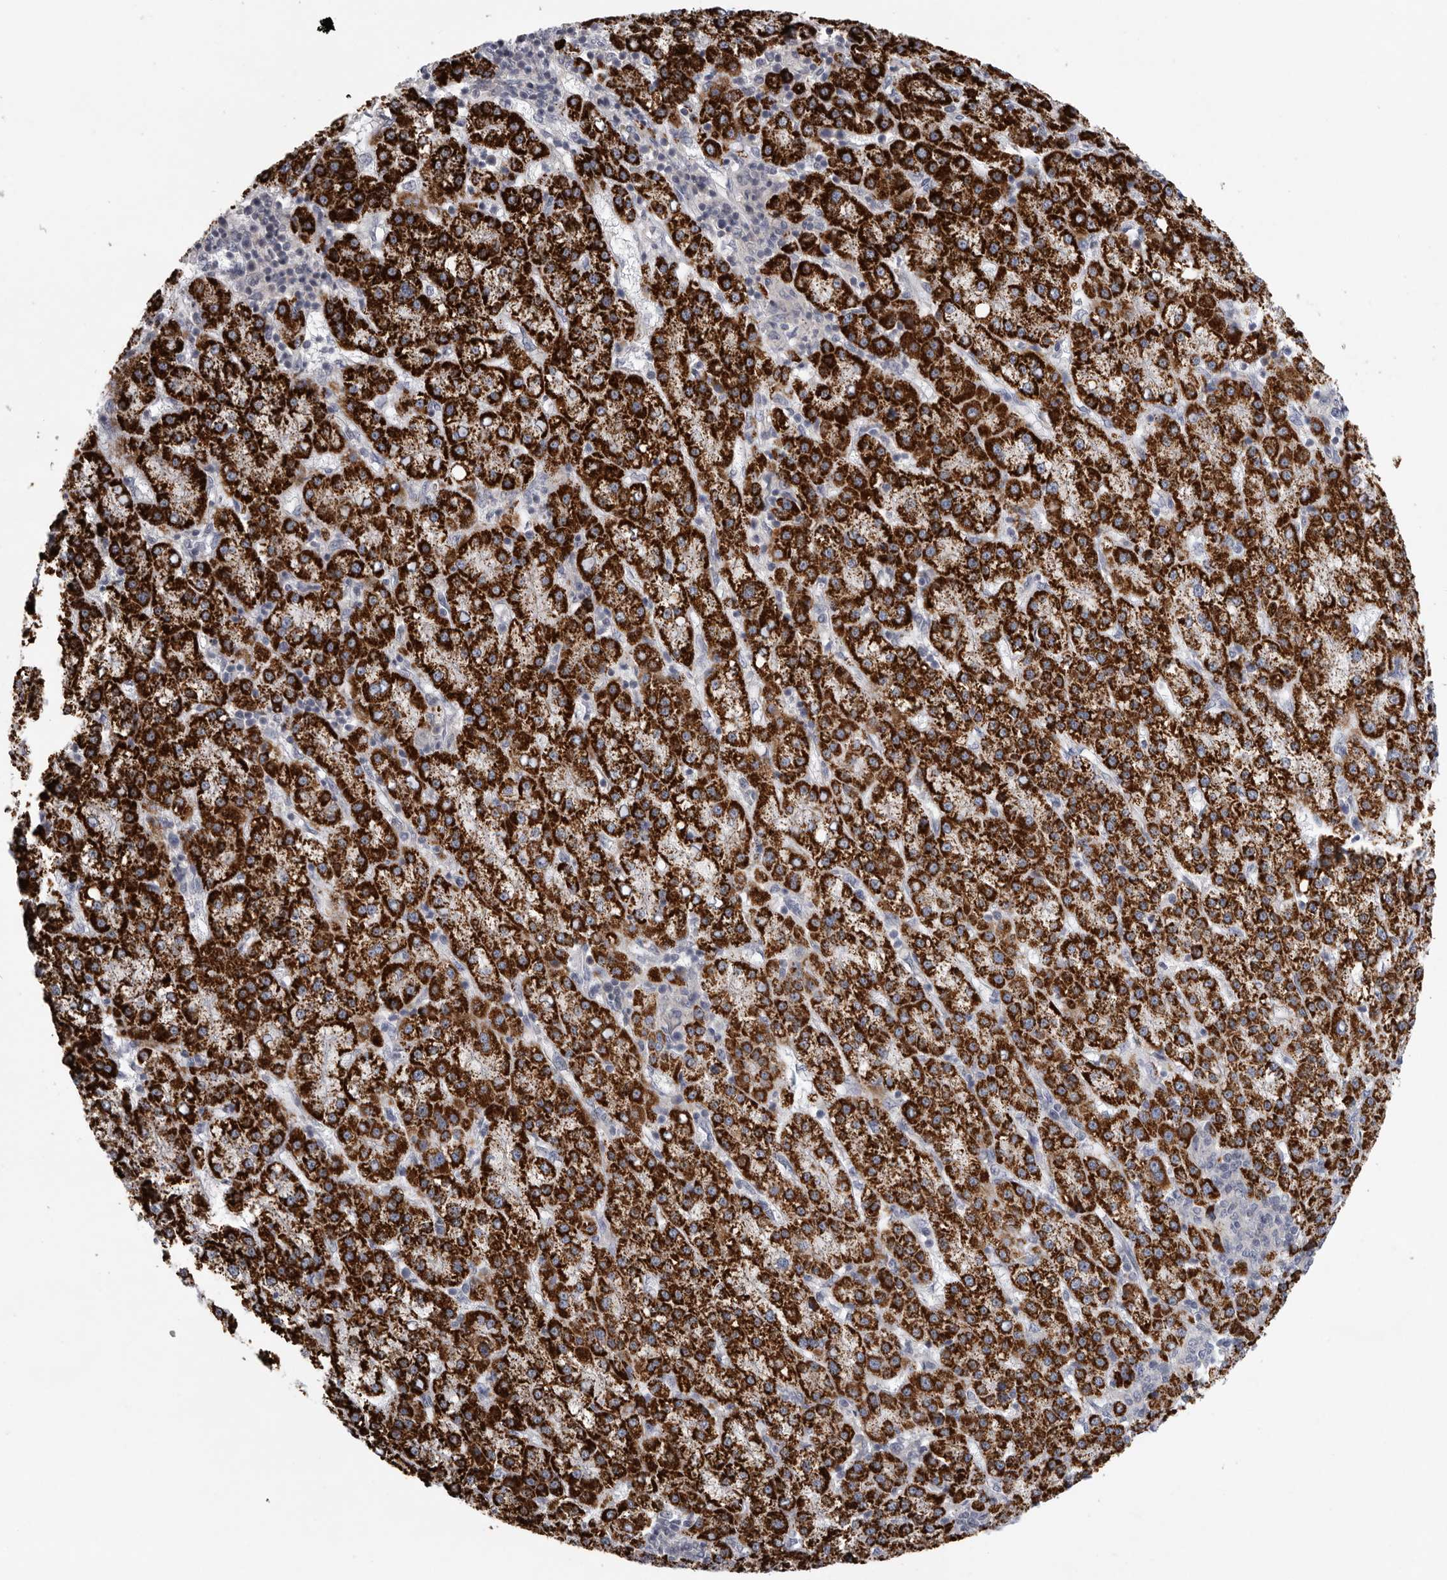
{"staining": {"intensity": "strong", "quantity": ">75%", "location": "cytoplasmic/membranous"}, "tissue": "liver cancer", "cell_type": "Tumor cells", "image_type": "cancer", "snomed": [{"axis": "morphology", "description": "Carcinoma, Hepatocellular, NOS"}, {"axis": "topography", "description": "Liver"}], "caption": "Hepatocellular carcinoma (liver) tissue displays strong cytoplasmic/membranous expression in about >75% of tumor cells, visualized by immunohistochemistry.", "gene": "USP24", "patient": {"sex": "female", "age": 58}}